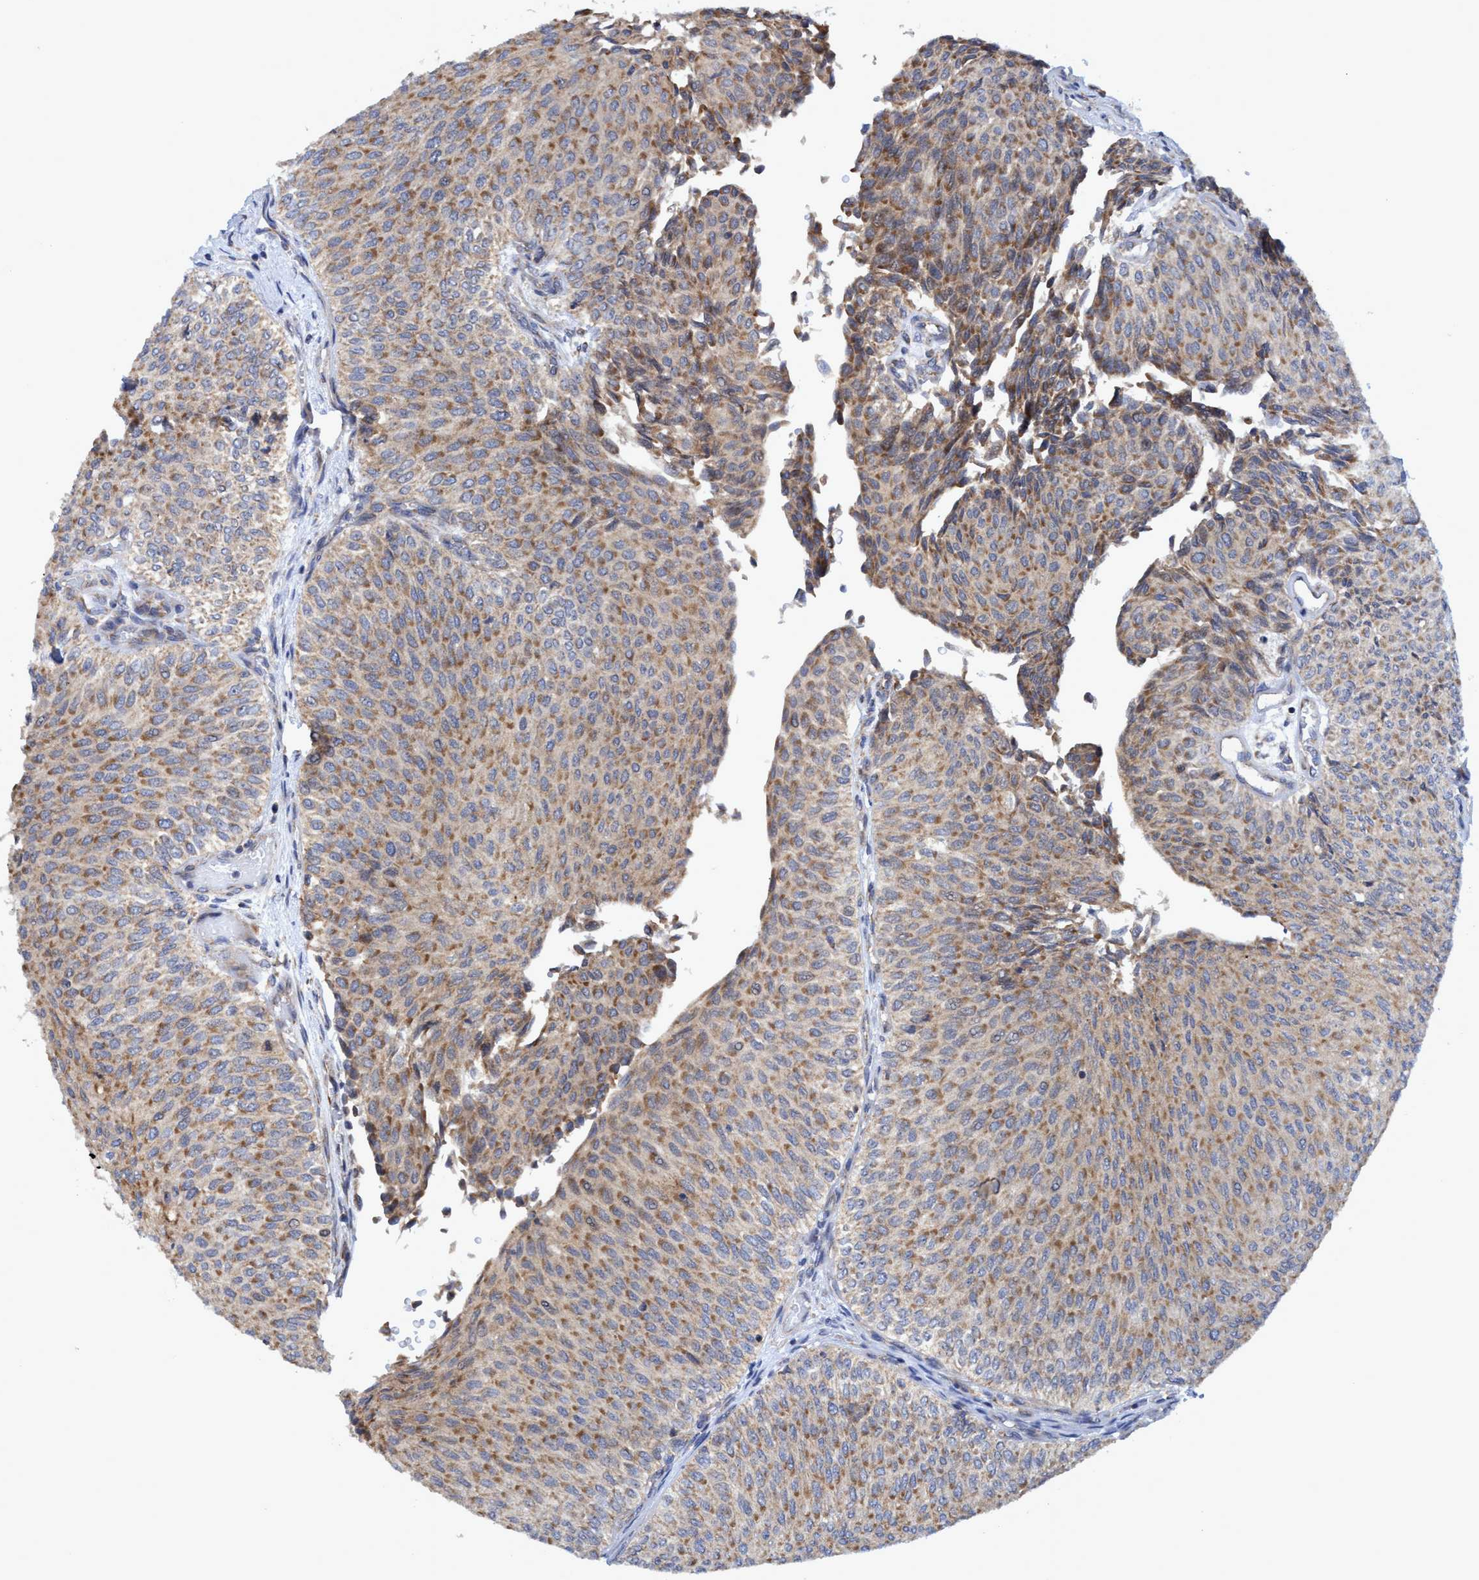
{"staining": {"intensity": "moderate", "quantity": ">75%", "location": "cytoplasmic/membranous"}, "tissue": "urothelial cancer", "cell_type": "Tumor cells", "image_type": "cancer", "snomed": [{"axis": "morphology", "description": "Urothelial carcinoma, Low grade"}, {"axis": "topography", "description": "Urinary bladder"}], "caption": "There is medium levels of moderate cytoplasmic/membranous positivity in tumor cells of urothelial carcinoma (low-grade), as demonstrated by immunohistochemical staining (brown color).", "gene": "NAT16", "patient": {"sex": "male", "age": 78}}